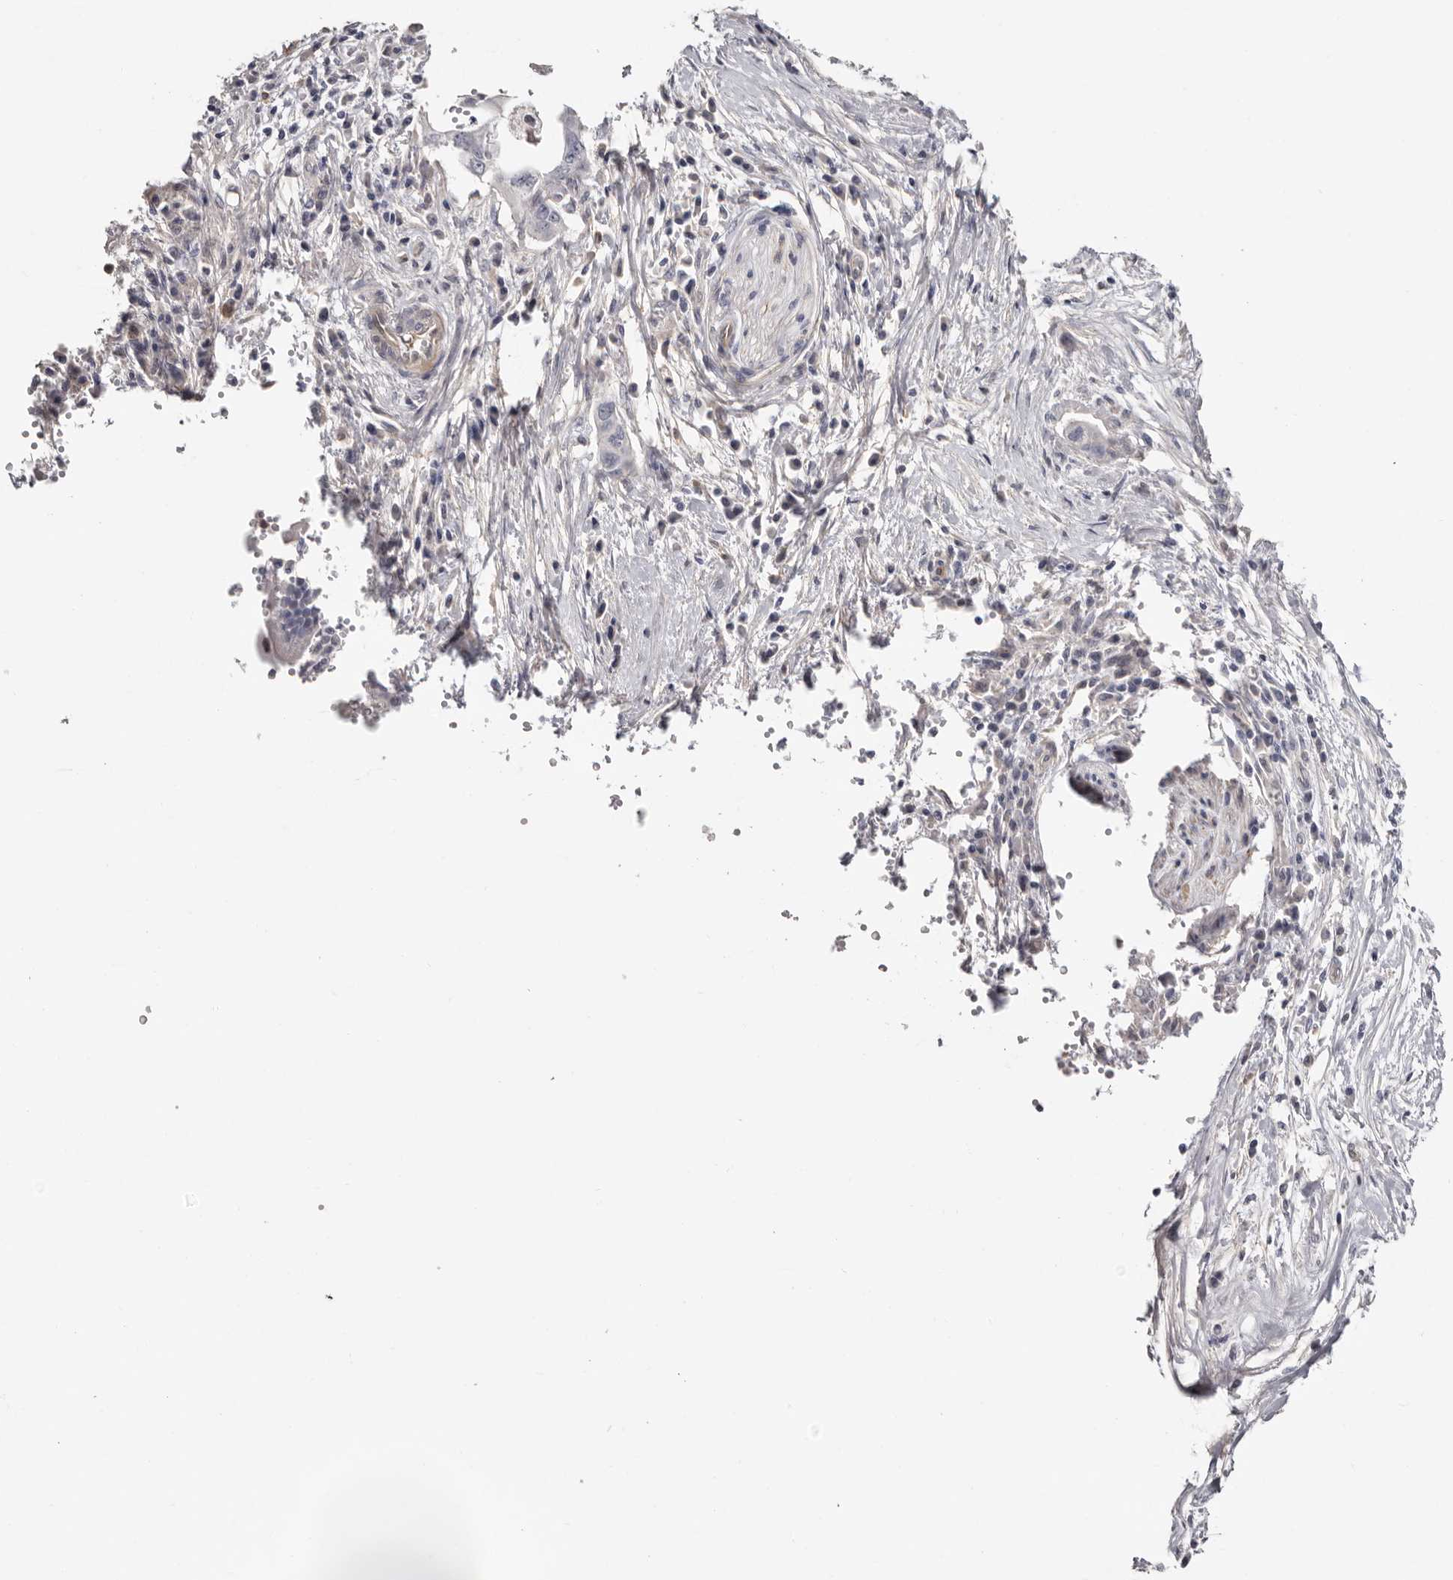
{"staining": {"intensity": "negative", "quantity": "none", "location": "none"}, "tissue": "pancreatic cancer", "cell_type": "Tumor cells", "image_type": "cancer", "snomed": [{"axis": "morphology", "description": "Adenocarcinoma, NOS"}, {"axis": "topography", "description": "Pancreas"}], "caption": "IHC of pancreatic adenocarcinoma displays no staining in tumor cells.", "gene": "PKDCC", "patient": {"sex": "female", "age": 73}}